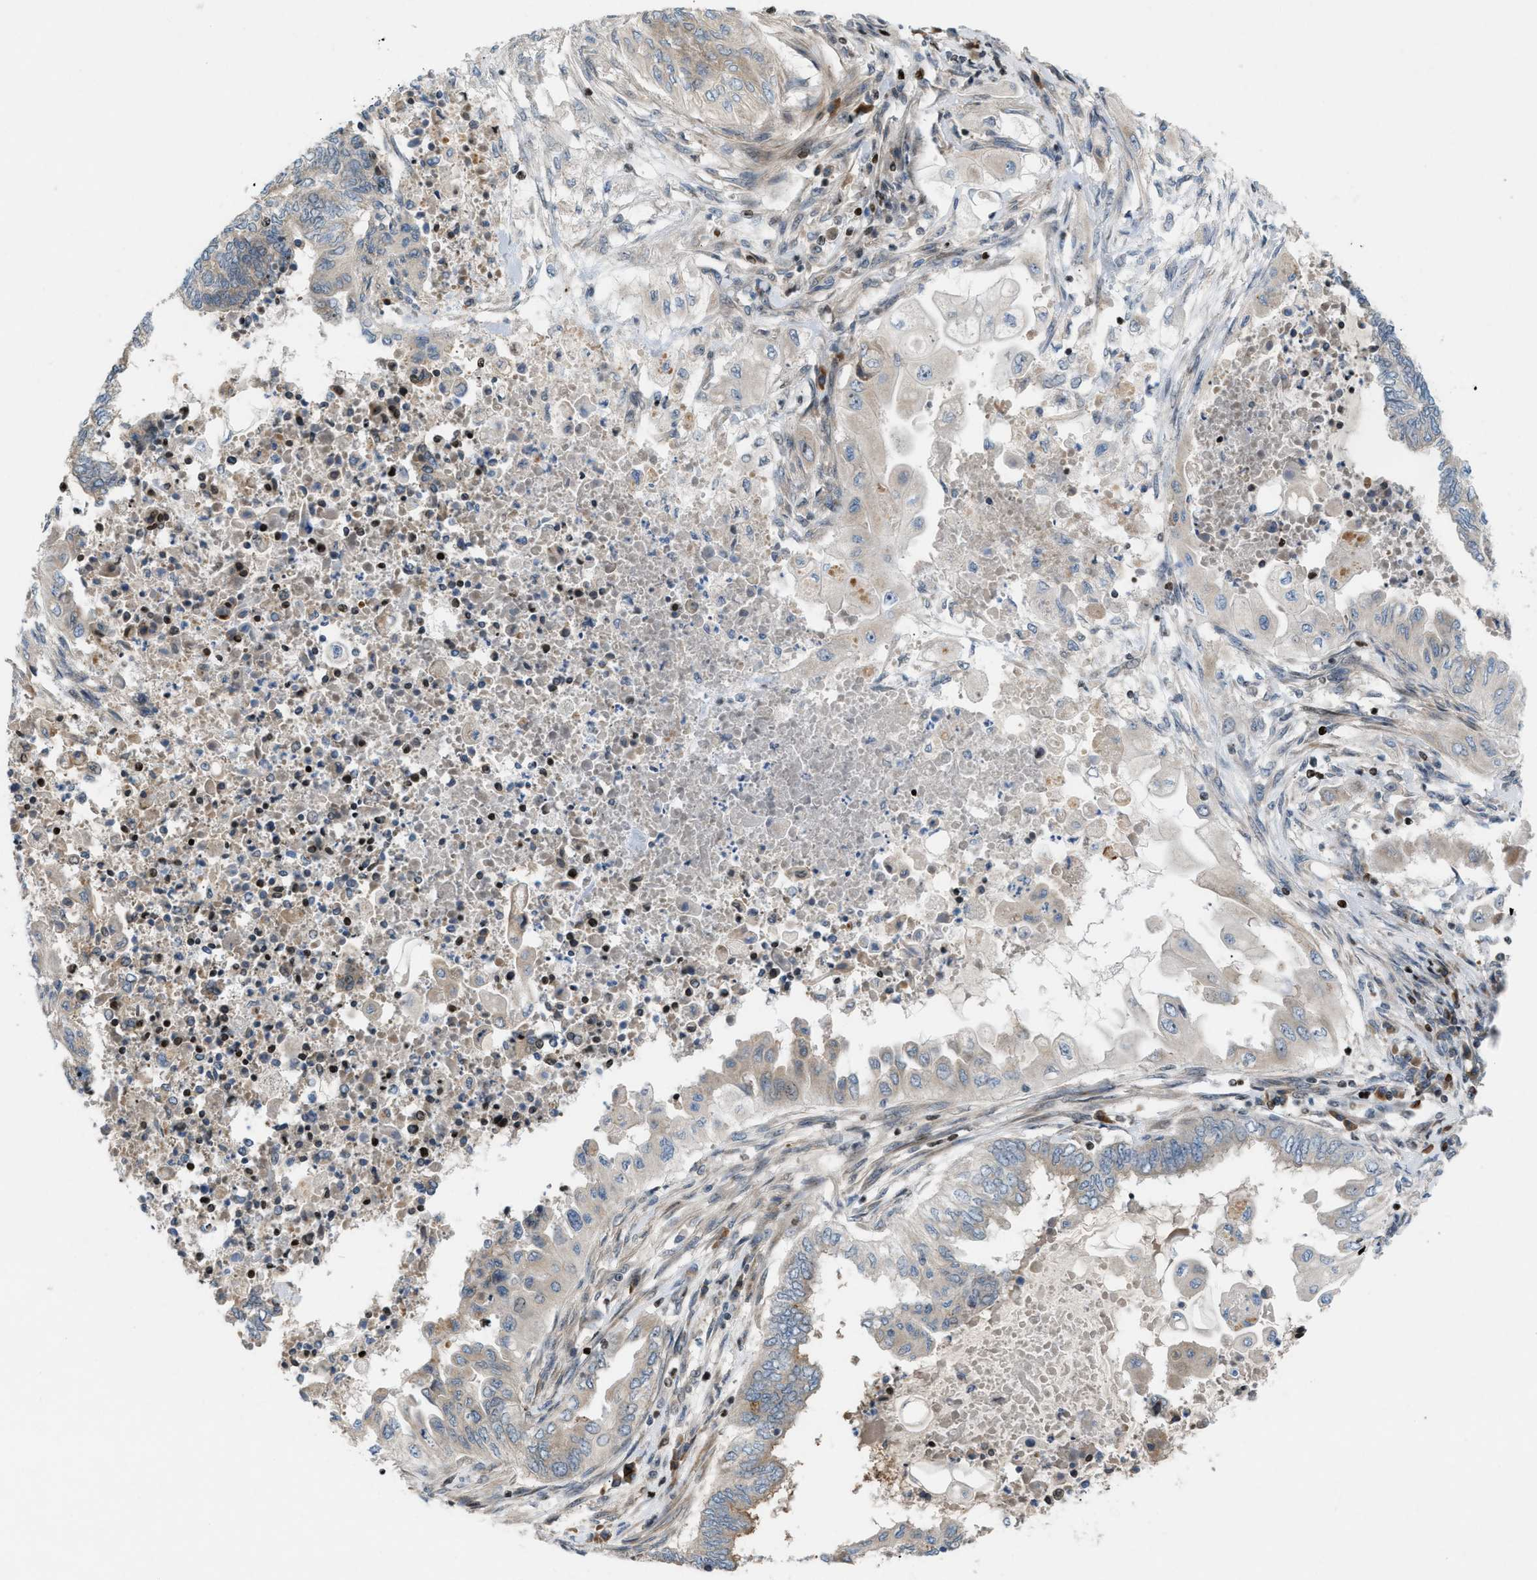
{"staining": {"intensity": "weak", "quantity": "<25%", "location": "cytoplasmic/membranous"}, "tissue": "endometrial cancer", "cell_type": "Tumor cells", "image_type": "cancer", "snomed": [{"axis": "morphology", "description": "Adenocarcinoma, NOS"}, {"axis": "topography", "description": "Uterus"}, {"axis": "topography", "description": "Endometrium"}], "caption": "The image reveals no significant expression in tumor cells of endometrial adenocarcinoma.", "gene": "ZNF276", "patient": {"sex": "female", "age": 70}}